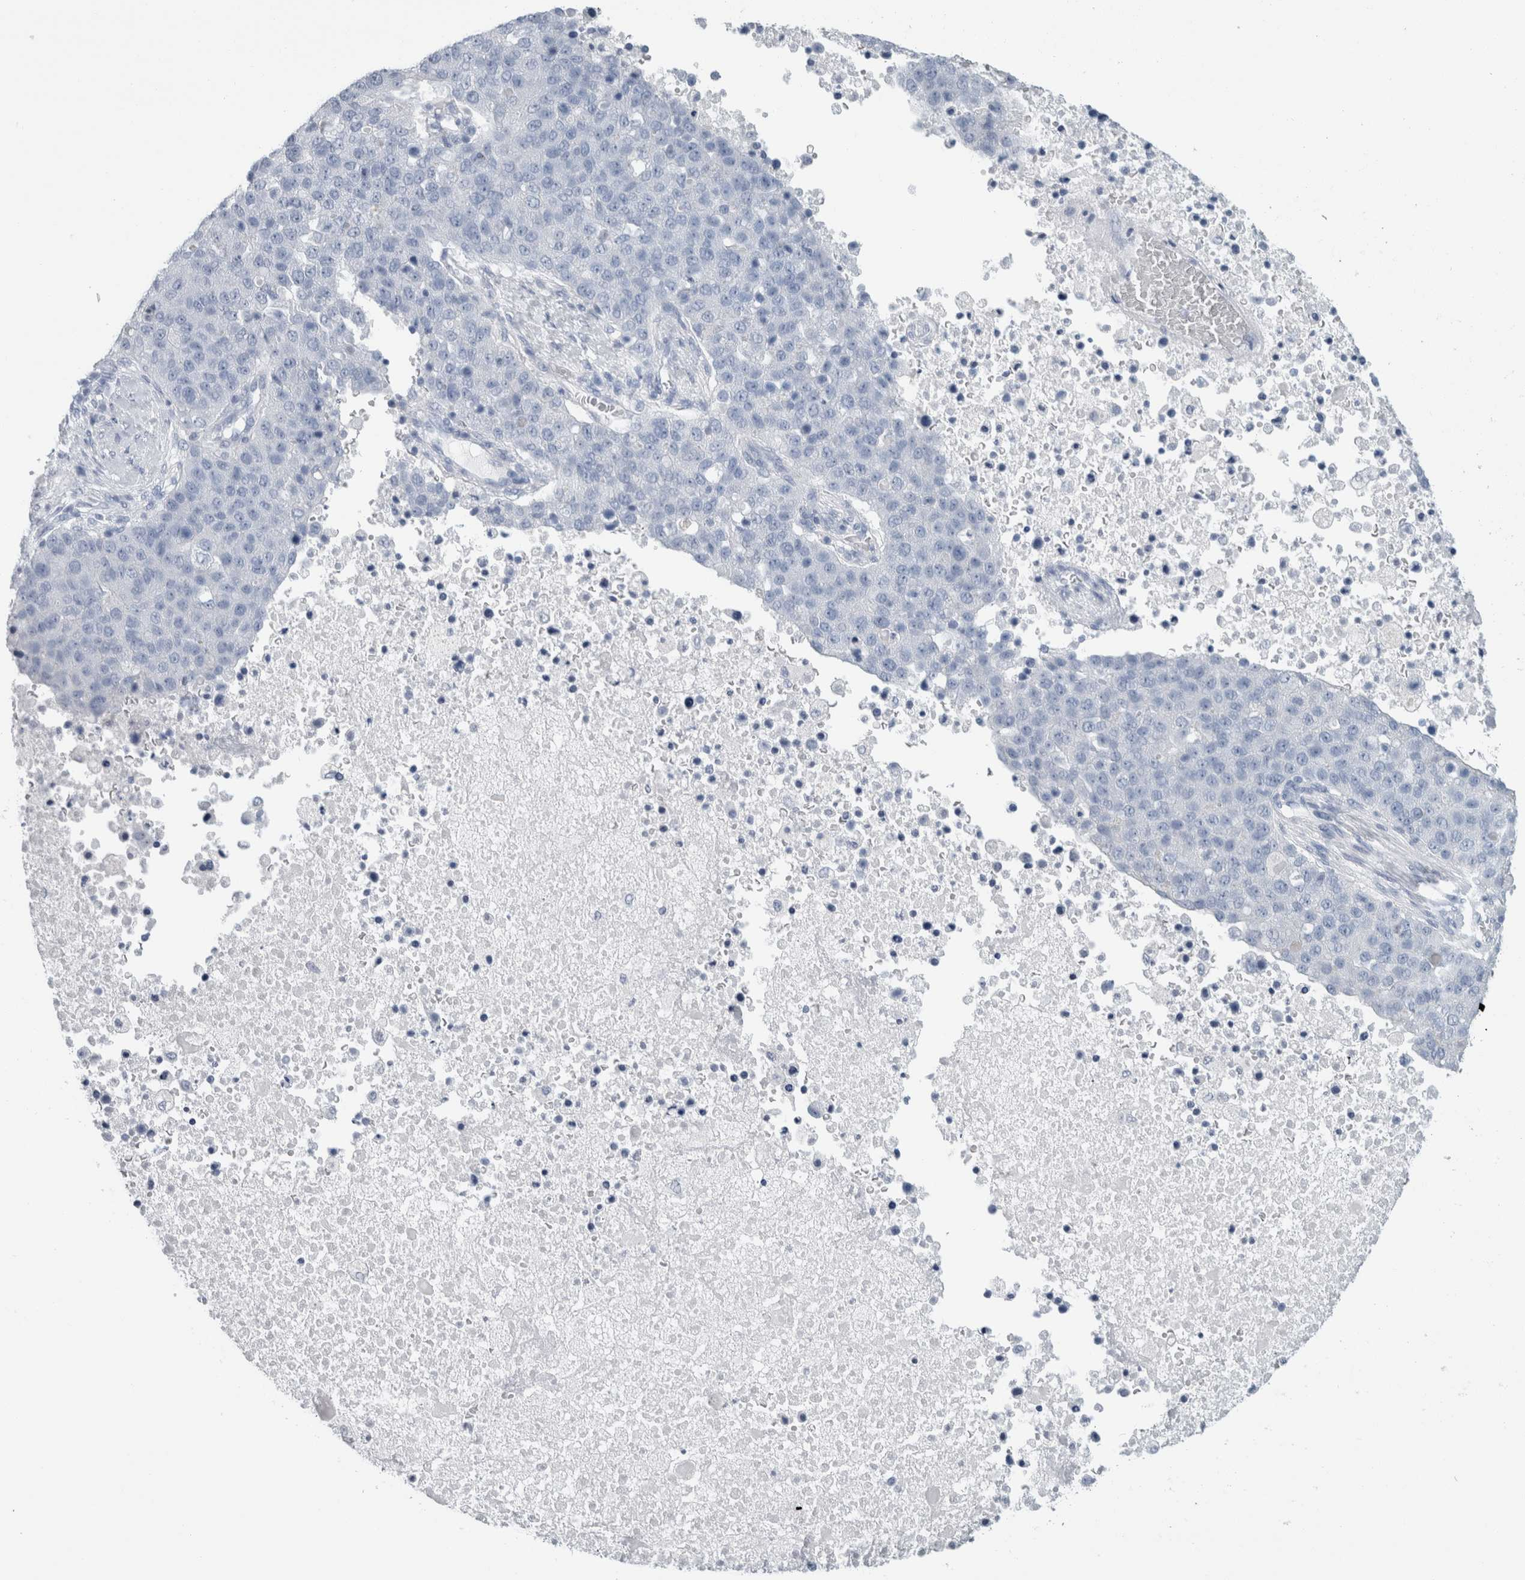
{"staining": {"intensity": "negative", "quantity": "none", "location": "none"}, "tissue": "pancreatic cancer", "cell_type": "Tumor cells", "image_type": "cancer", "snomed": [{"axis": "morphology", "description": "Adenocarcinoma, NOS"}, {"axis": "topography", "description": "Pancreas"}], "caption": "Photomicrograph shows no protein positivity in tumor cells of pancreatic cancer tissue. The staining is performed using DAB brown chromogen with nuclei counter-stained in using hematoxylin.", "gene": "RPH3AL", "patient": {"sex": "female", "age": 61}}